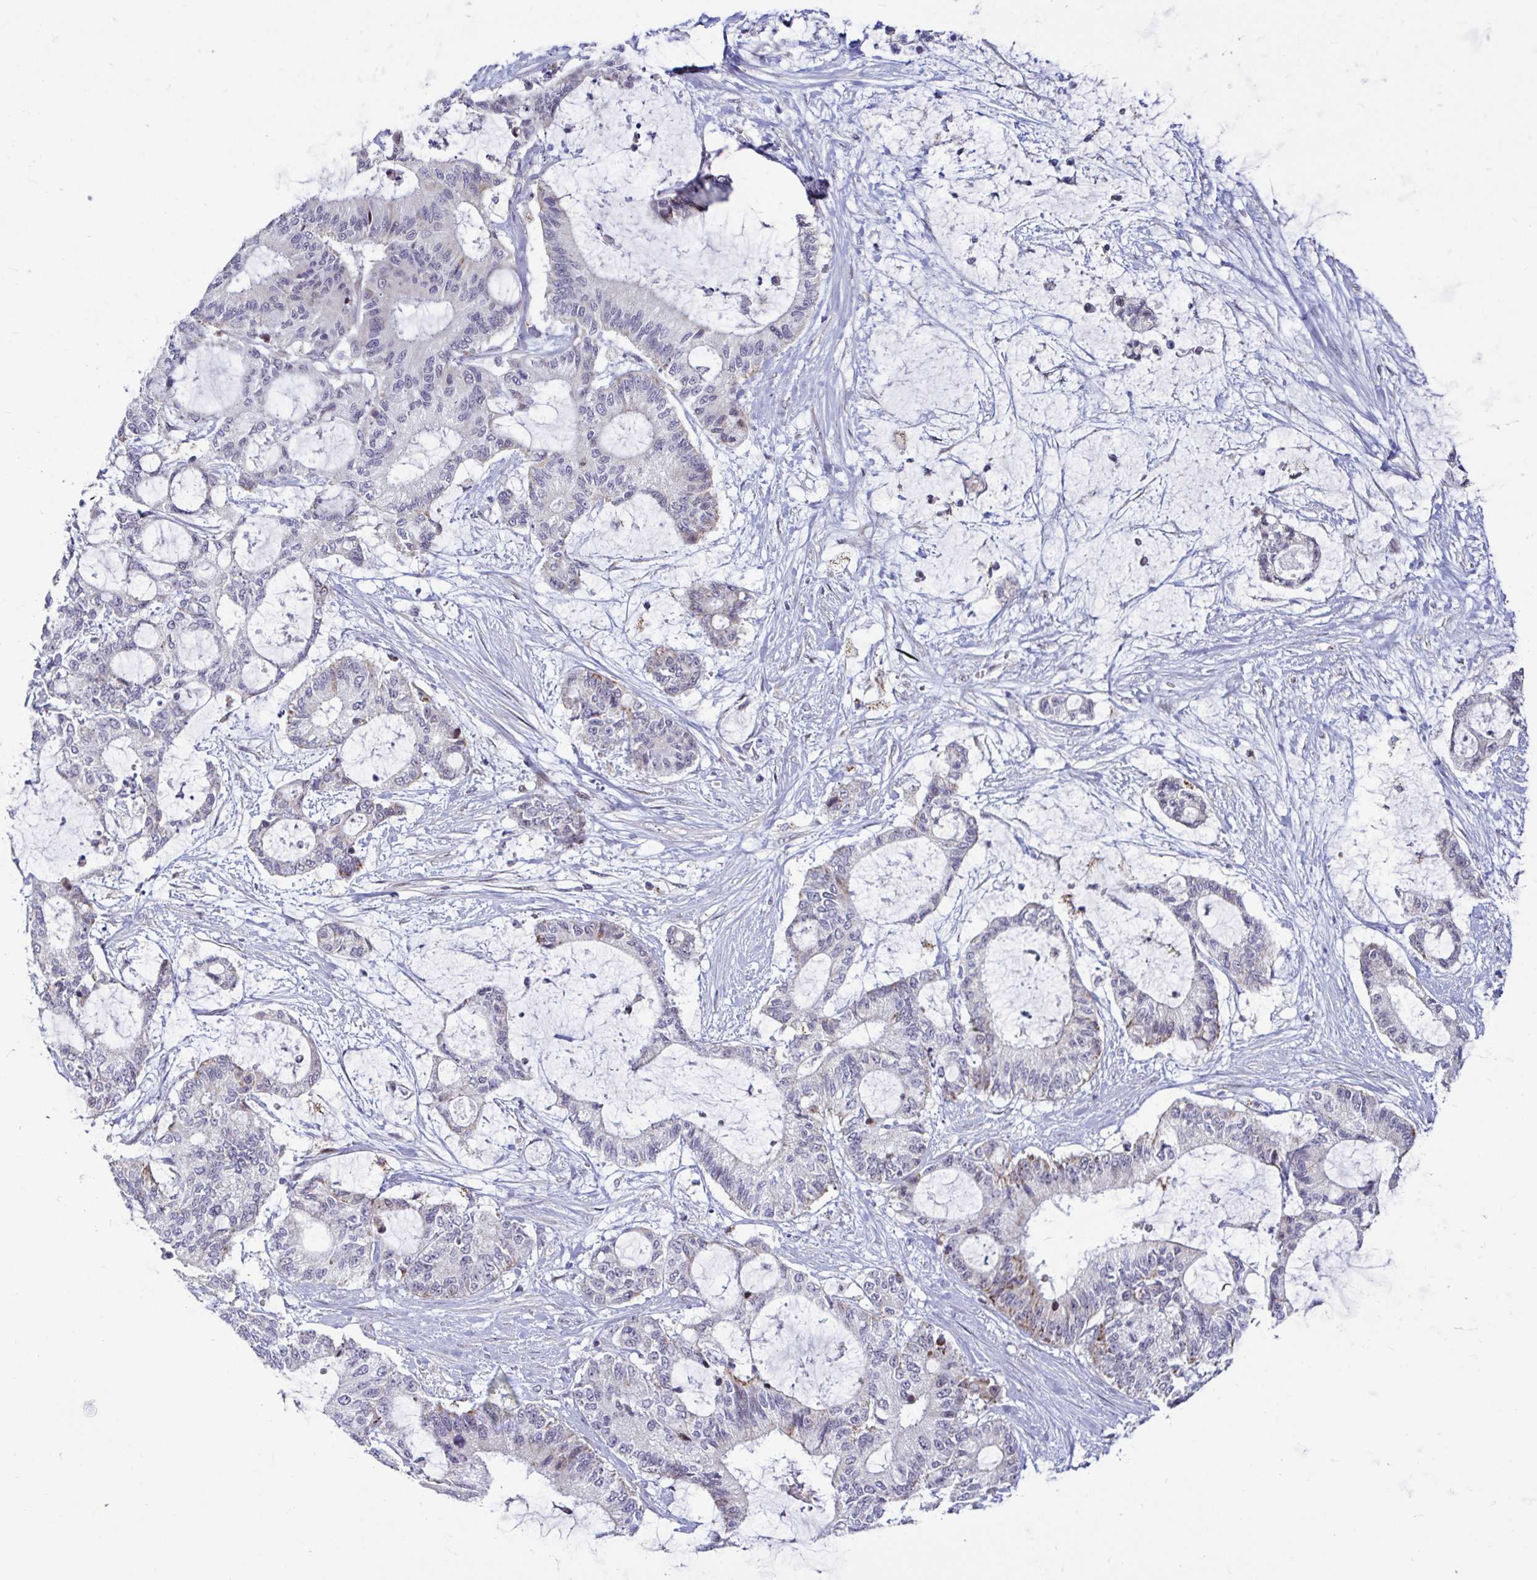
{"staining": {"intensity": "moderate", "quantity": "25%-75%", "location": "cytoplasmic/membranous"}, "tissue": "liver cancer", "cell_type": "Tumor cells", "image_type": "cancer", "snomed": [{"axis": "morphology", "description": "Normal tissue, NOS"}, {"axis": "morphology", "description": "Cholangiocarcinoma"}, {"axis": "topography", "description": "Liver"}, {"axis": "topography", "description": "Peripheral nerve tissue"}], "caption": "An image of human cholangiocarcinoma (liver) stained for a protein demonstrates moderate cytoplasmic/membranous brown staining in tumor cells.", "gene": "DZIP1", "patient": {"sex": "female", "age": 73}}